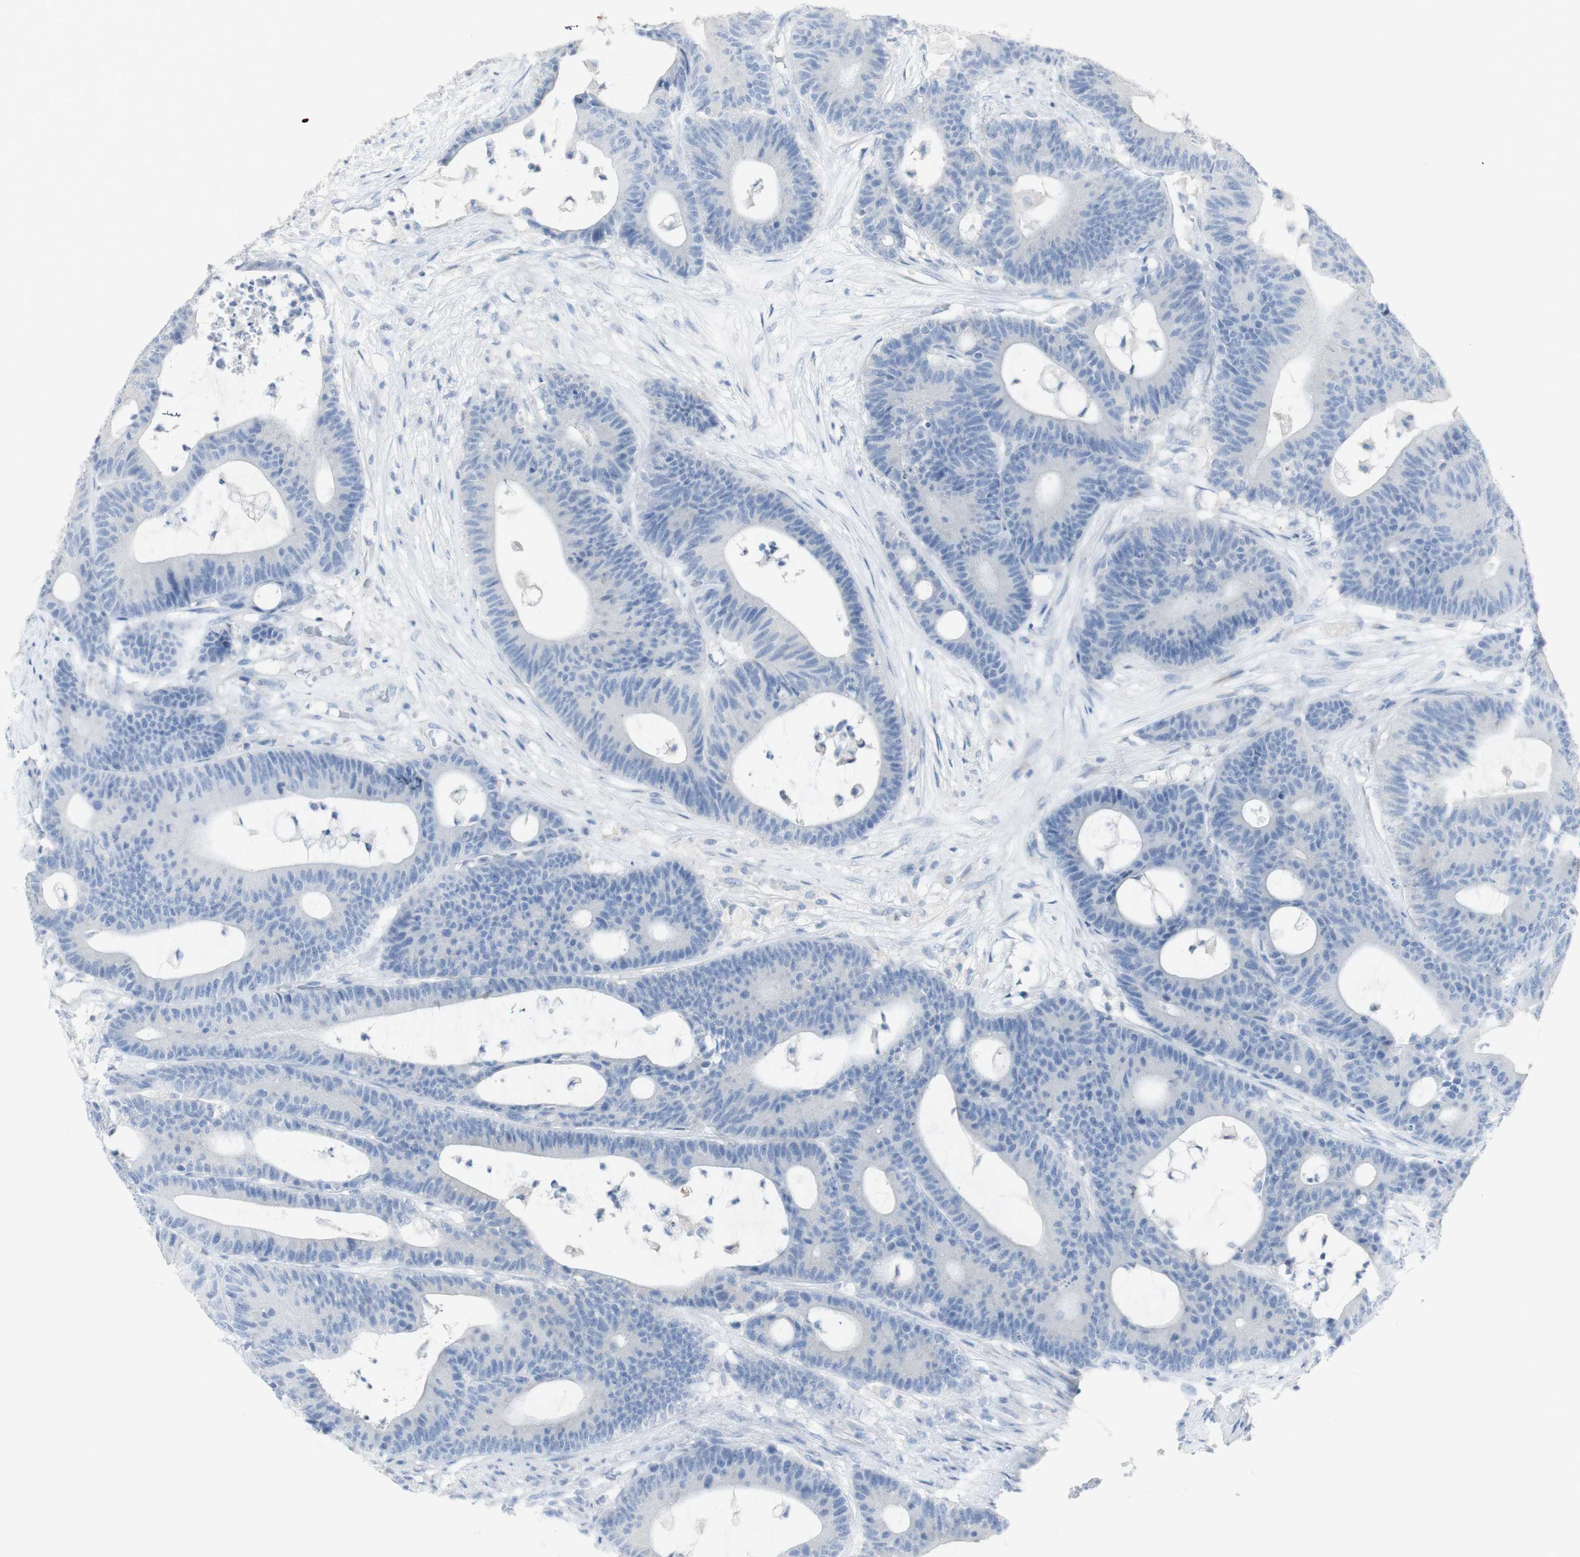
{"staining": {"intensity": "negative", "quantity": "none", "location": "none"}, "tissue": "colorectal cancer", "cell_type": "Tumor cells", "image_type": "cancer", "snomed": [{"axis": "morphology", "description": "Adenocarcinoma, NOS"}, {"axis": "topography", "description": "Colon"}], "caption": "This is an IHC image of human colorectal cancer (adenocarcinoma). There is no positivity in tumor cells.", "gene": "CD207", "patient": {"sex": "female", "age": 84}}